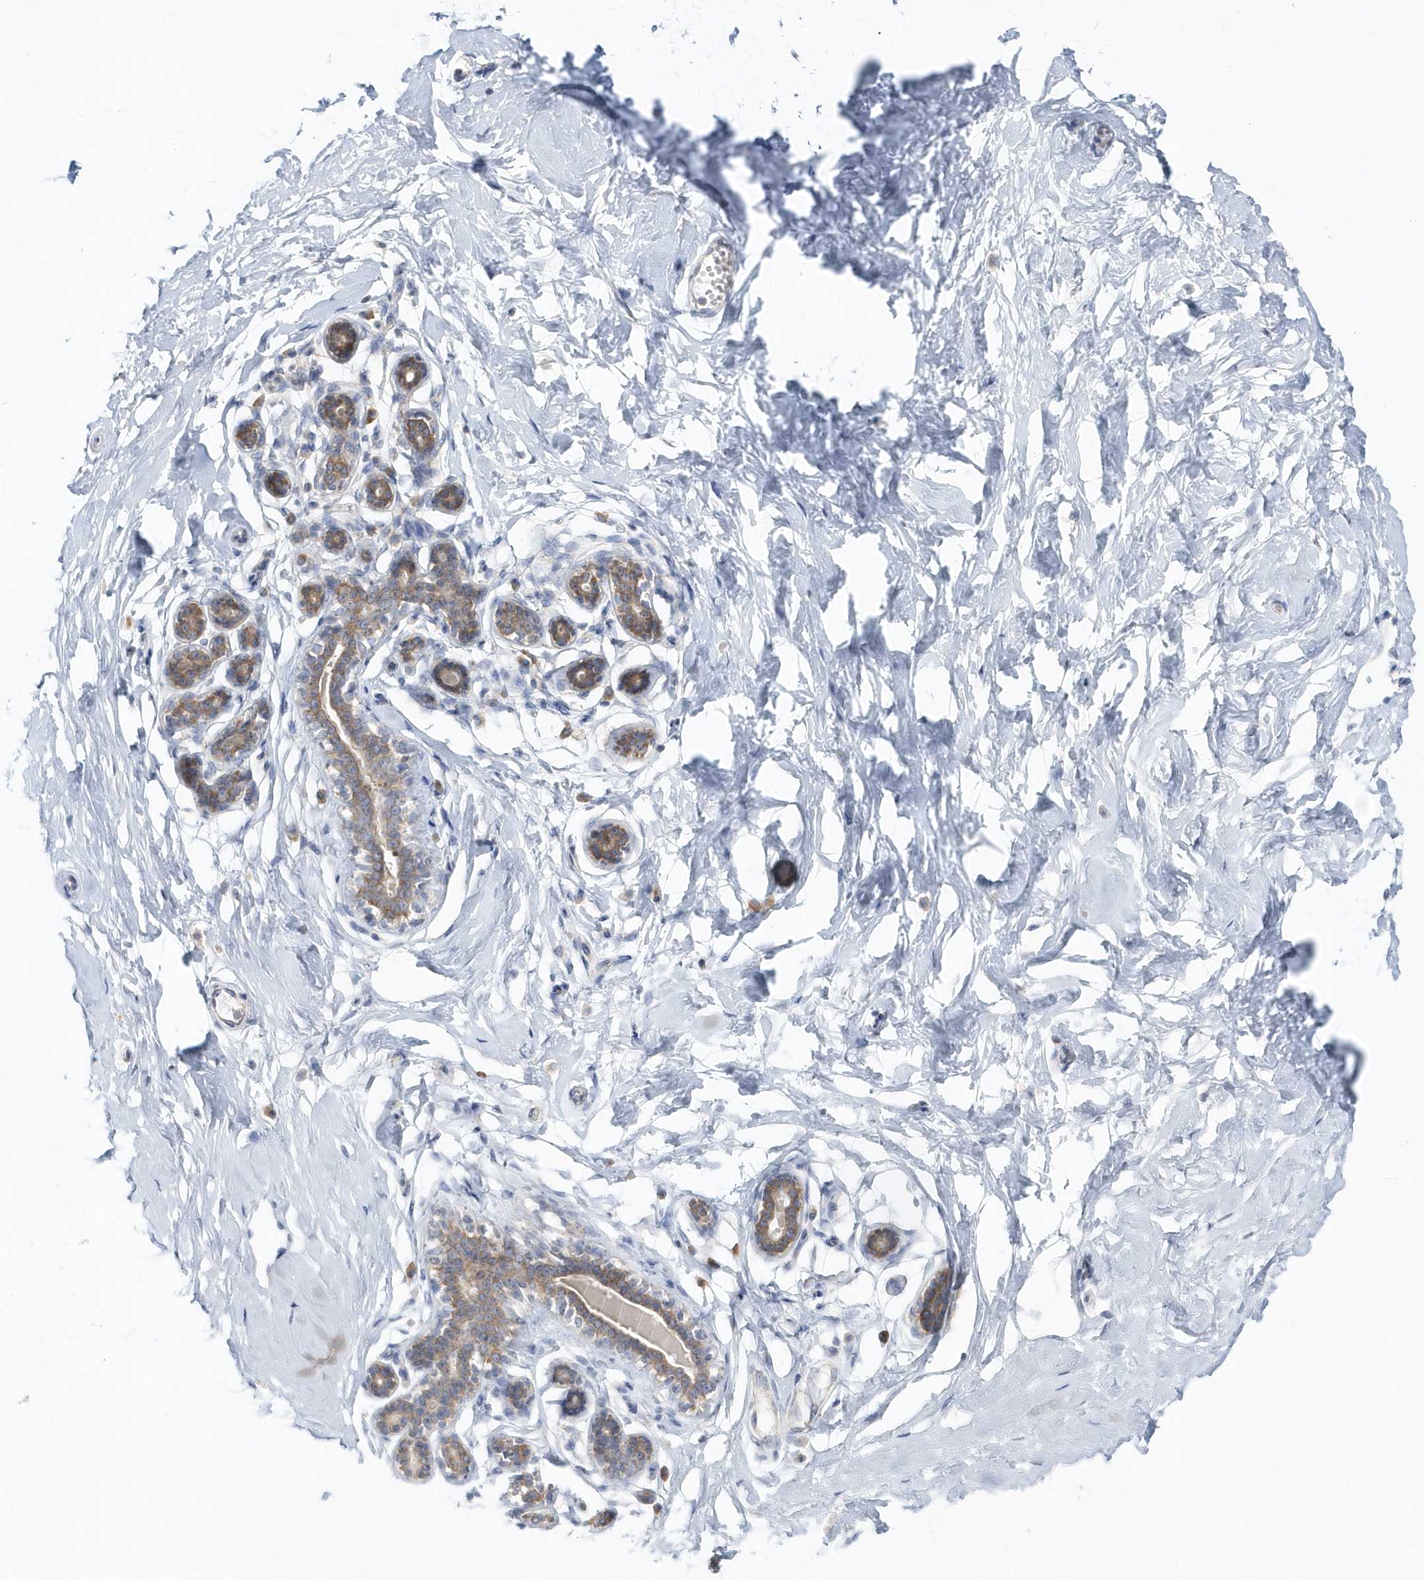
{"staining": {"intensity": "negative", "quantity": "none", "location": "none"}, "tissue": "breast", "cell_type": "Adipocytes", "image_type": "normal", "snomed": [{"axis": "morphology", "description": "Normal tissue, NOS"}, {"axis": "morphology", "description": "Adenoma, NOS"}, {"axis": "topography", "description": "Breast"}], "caption": "DAB immunohistochemical staining of normal breast demonstrates no significant positivity in adipocytes. (Brightfield microscopy of DAB (3,3'-diaminobenzidine) immunohistochemistry (IHC) at high magnification).", "gene": "EIF3C", "patient": {"sex": "female", "age": 23}}